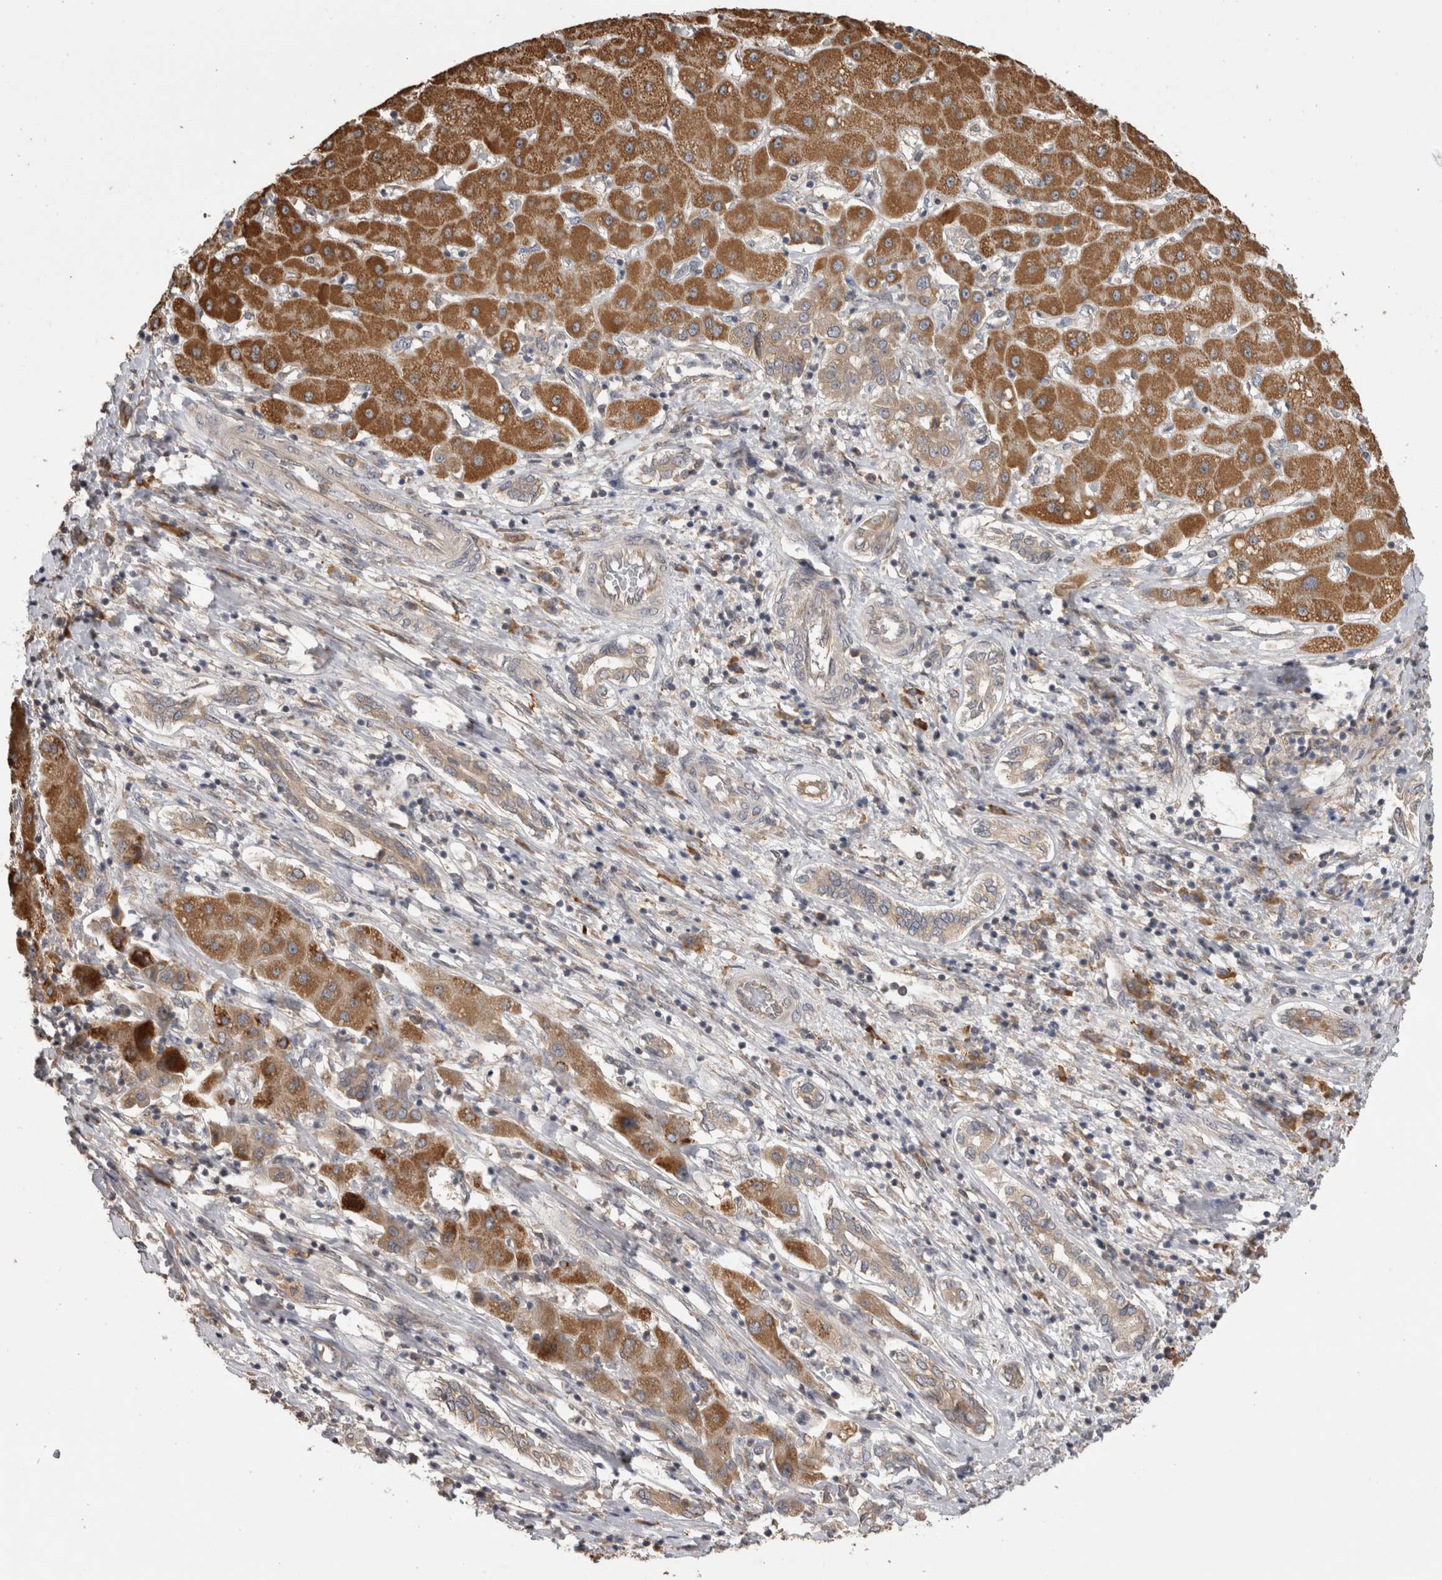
{"staining": {"intensity": "moderate", "quantity": ">75%", "location": "cytoplasmic/membranous"}, "tissue": "liver cancer", "cell_type": "Tumor cells", "image_type": "cancer", "snomed": [{"axis": "morphology", "description": "Carcinoma, Hepatocellular, NOS"}, {"axis": "topography", "description": "Liver"}], "caption": "Protein expression by immunohistochemistry (IHC) exhibits moderate cytoplasmic/membranous positivity in about >75% of tumor cells in liver cancer (hepatocellular carcinoma).", "gene": "TBCE", "patient": {"sex": "male", "age": 65}}